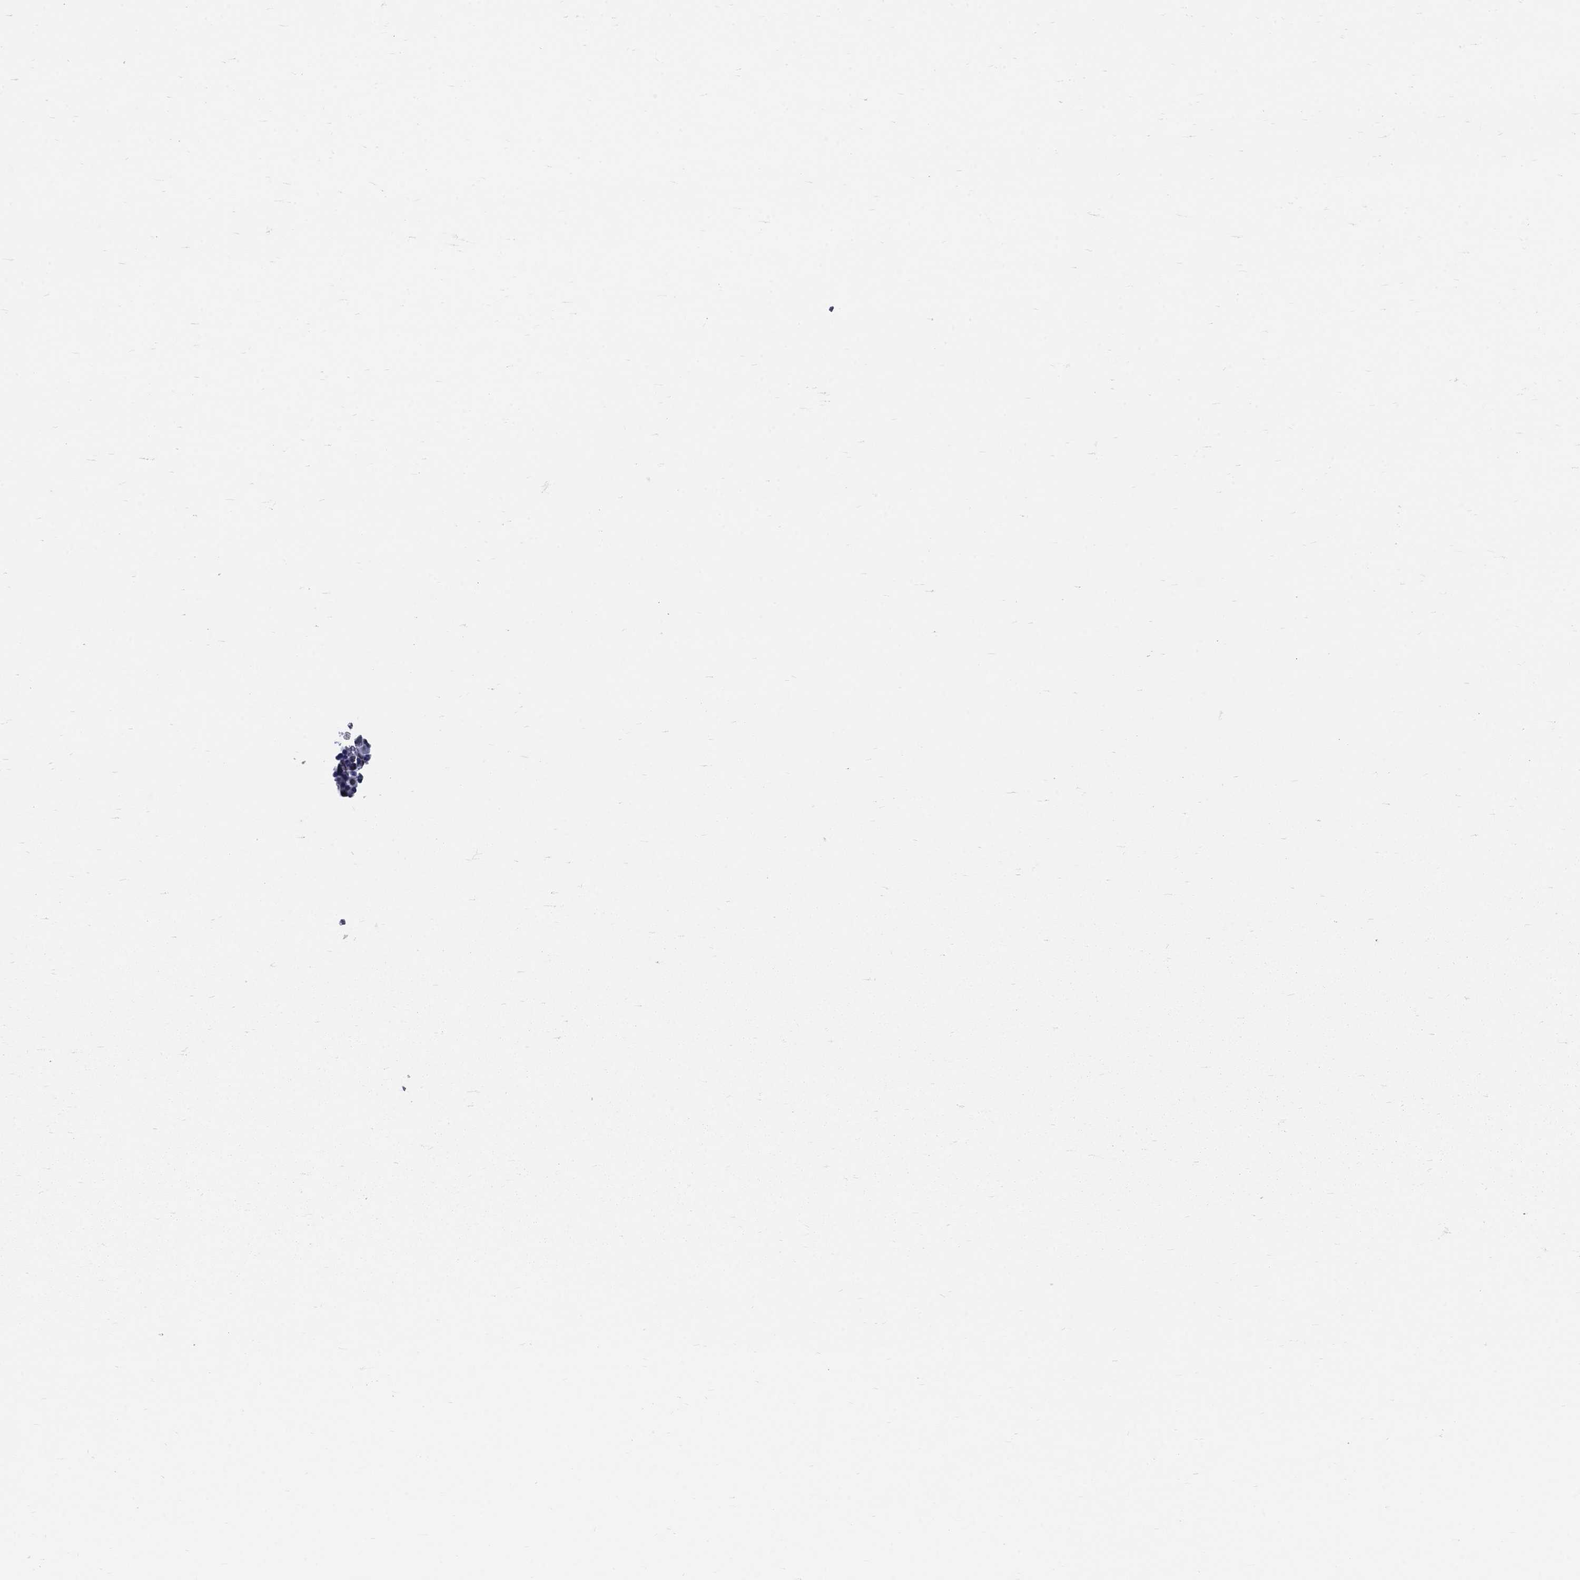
{"staining": {"intensity": "negative", "quantity": "none", "location": "none"}, "tissue": "bone marrow", "cell_type": "Hematopoietic cells", "image_type": "normal", "snomed": [{"axis": "morphology", "description": "Normal tissue, NOS"}, {"axis": "topography", "description": "Bone marrow"}], "caption": "Bone marrow stained for a protein using immunohistochemistry demonstrates no expression hematopoietic cells.", "gene": "GCFC2", "patient": {"sex": "male", "age": 77}}